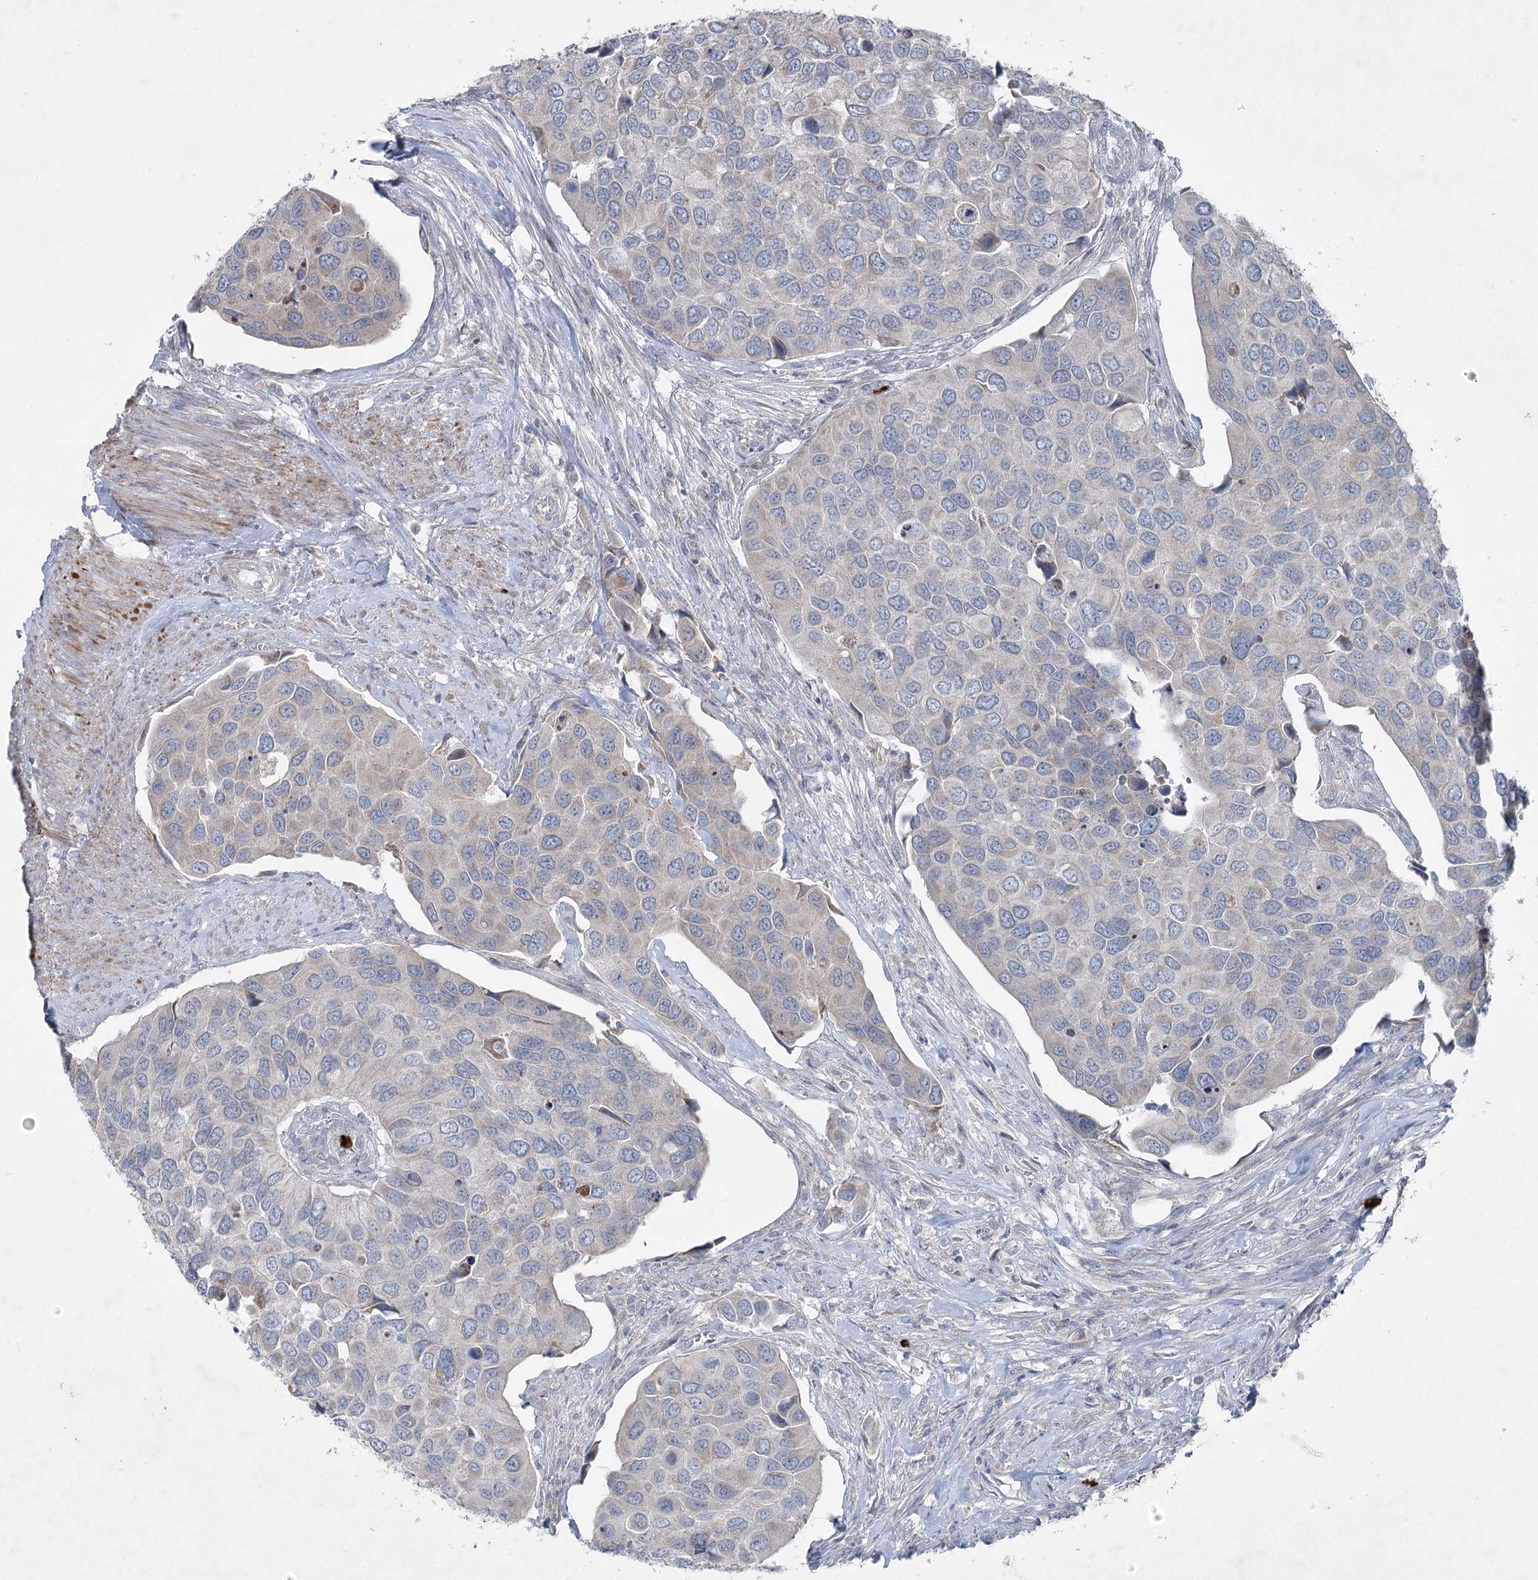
{"staining": {"intensity": "negative", "quantity": "none", "location": "none"}, "tissue": "urothelial cancer", "cell_type": "Tumor cells", "image_type": "cancer", "snomed": [{"axis": "morphology", "description": "Urothelial carcinoma, High grade"}, {"axis": "topography", "description": "Urinary bladder"}], "caption": "A photomicrograph of urothelial carcinoma (high-grade) stained for a protein demonstrates no brown staining in tumor cells.", "gene": "PLA2G12A", "patient": {"sex": "male", "age": 74}}